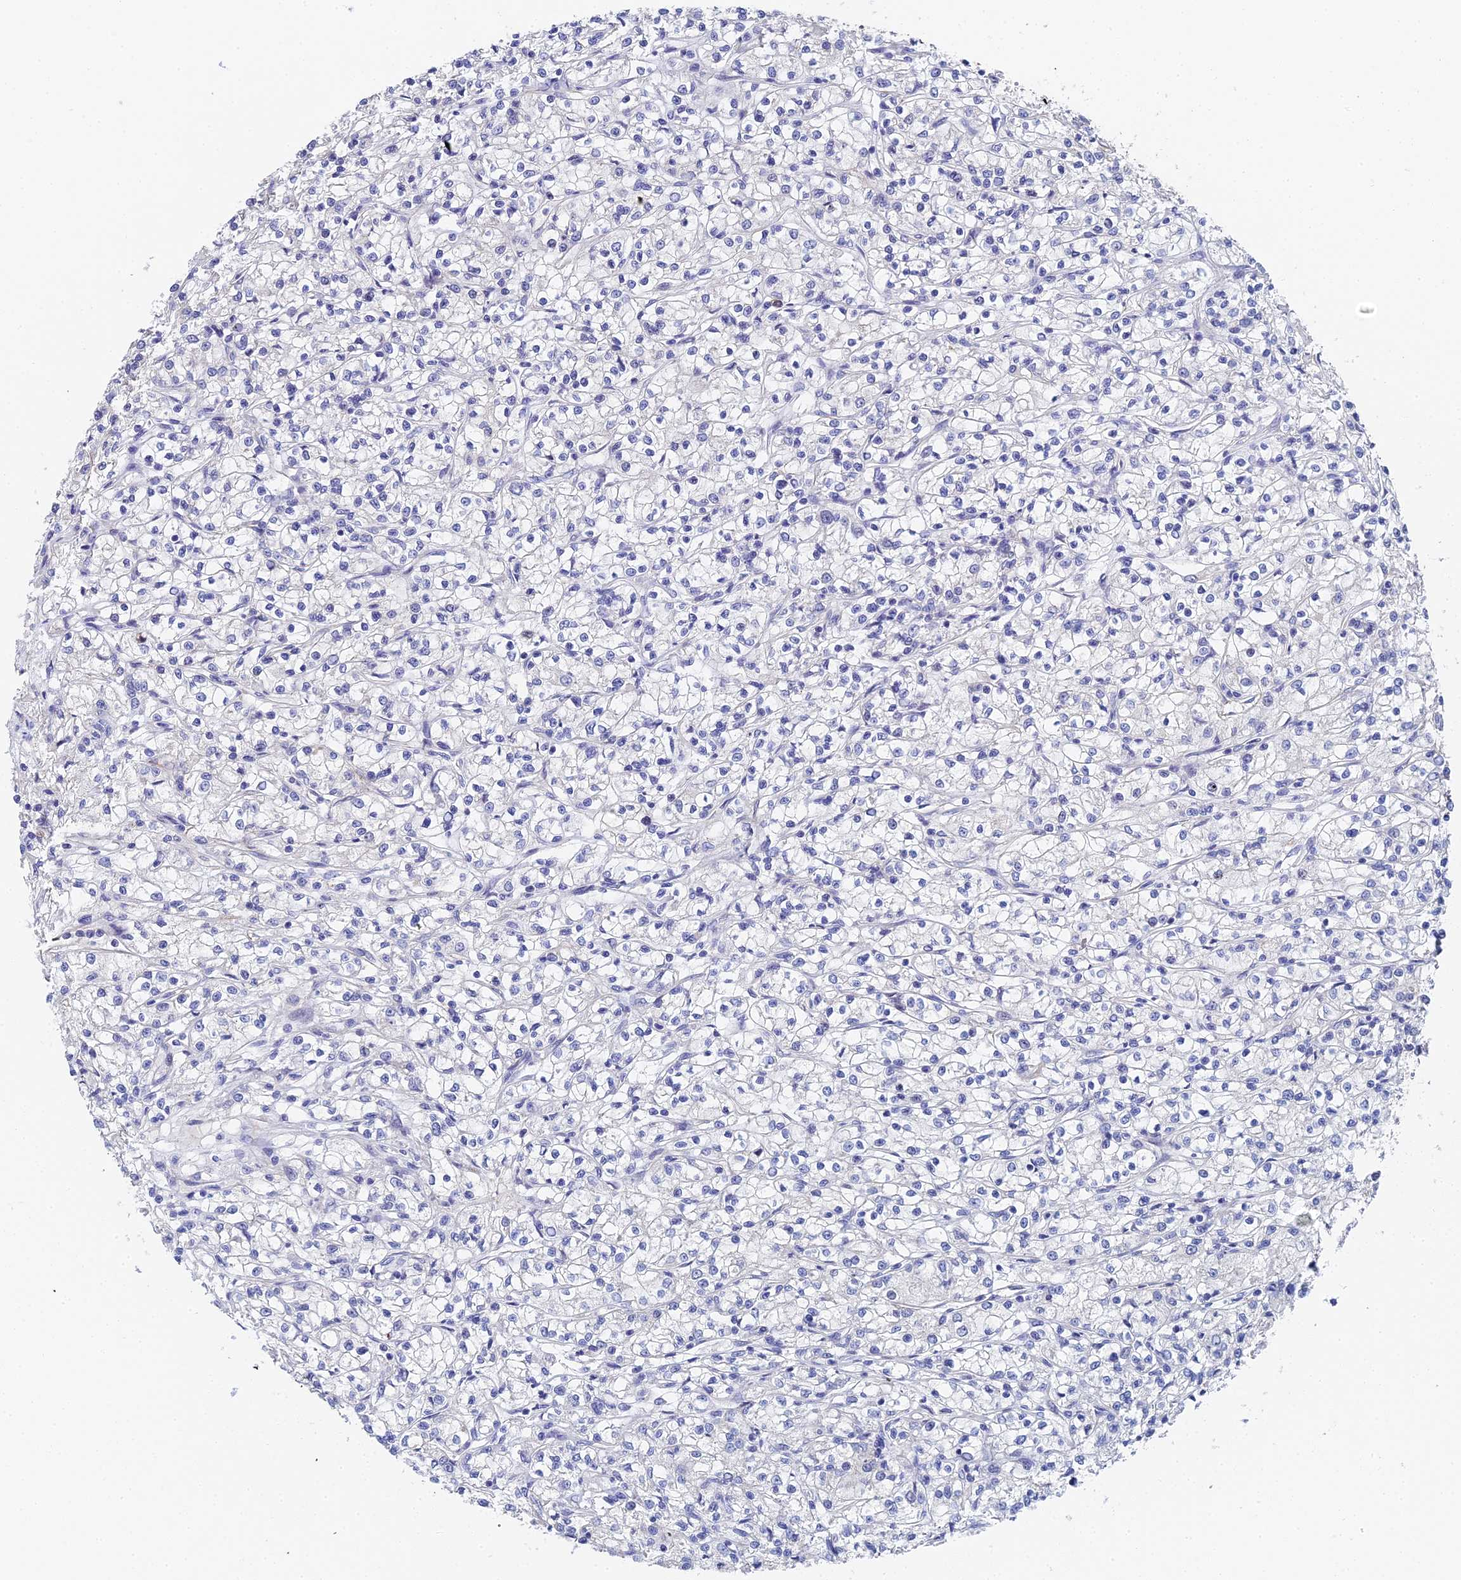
{"staining": {"intensity": "negative", "quantity": "none", "location": "none"}, "tissue": "renal cancer", "cell_type": "Tumor cells", "image_type": "cancer", "snomed": [{"axis": "morphology", "description": "Adenocarcinoma, NOS"}, {"axis": "topography", "description": "Kidney"}], "caption": "Photomicrograph shows no significant protein positivity in tumor cells of renal cancer.", "gene": "ENSG00000268674", "patient": {"sex": "female", "age": 59}}